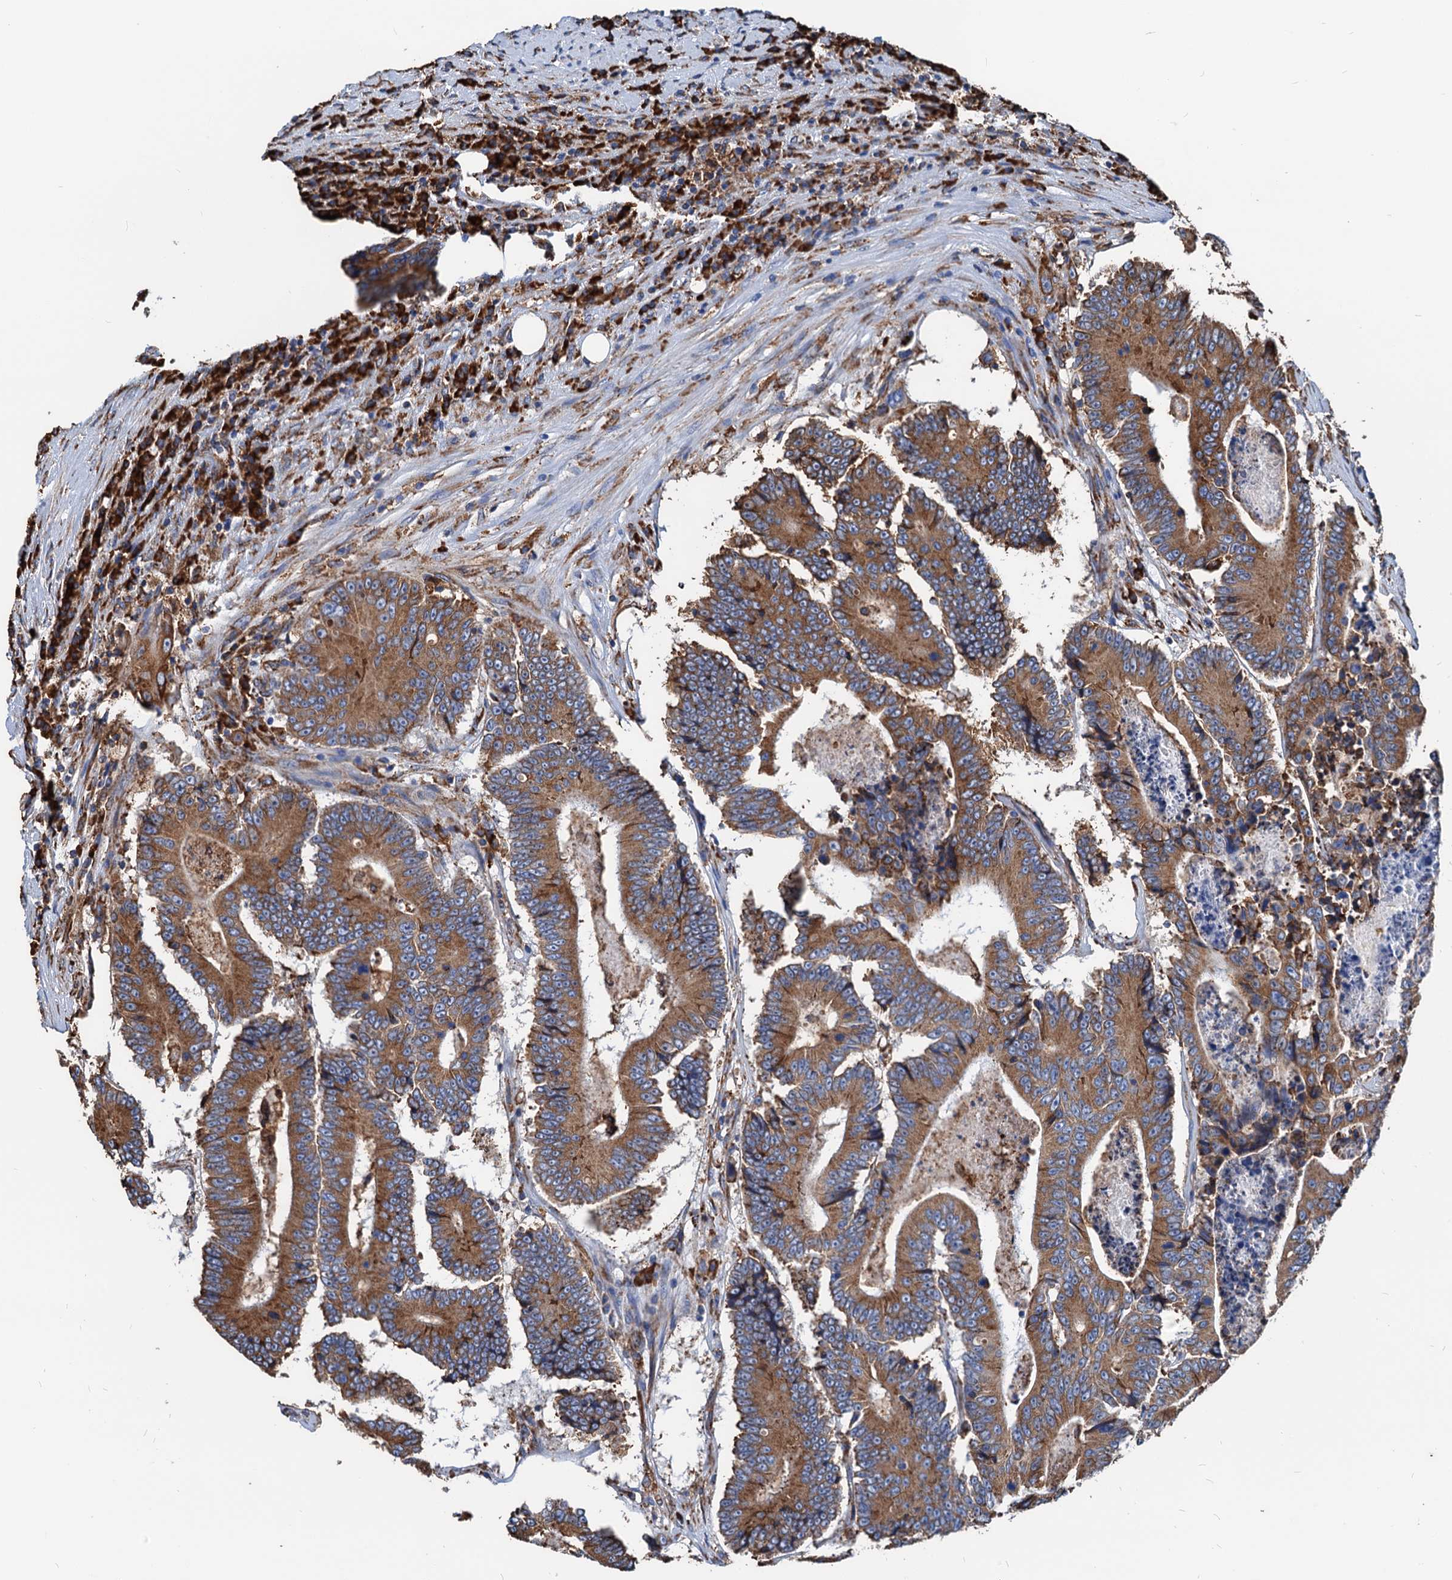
{"staining": {"intensity": "moderate", "quantity": ">75%", "location": "cytoplasmic/membranous"}, "tissue": "colorectal cancer", "cell_type": "Tumor cells", "image_type": "cancer", "snomed": [{"axis": "morphology", "description": "Adenocarcinoma, NOS"}, {"axis": "topography", "description": "Colon"}], "caption": "A brown stain highlights moderate cytoplasmic/membranous staining of a protein in colorectal cancer tumor cells. The protein is shown in brown color, while the nuclei are stained blue.", "gene": "HSPA5", "patient": {"sex": "male", "age": 83}}